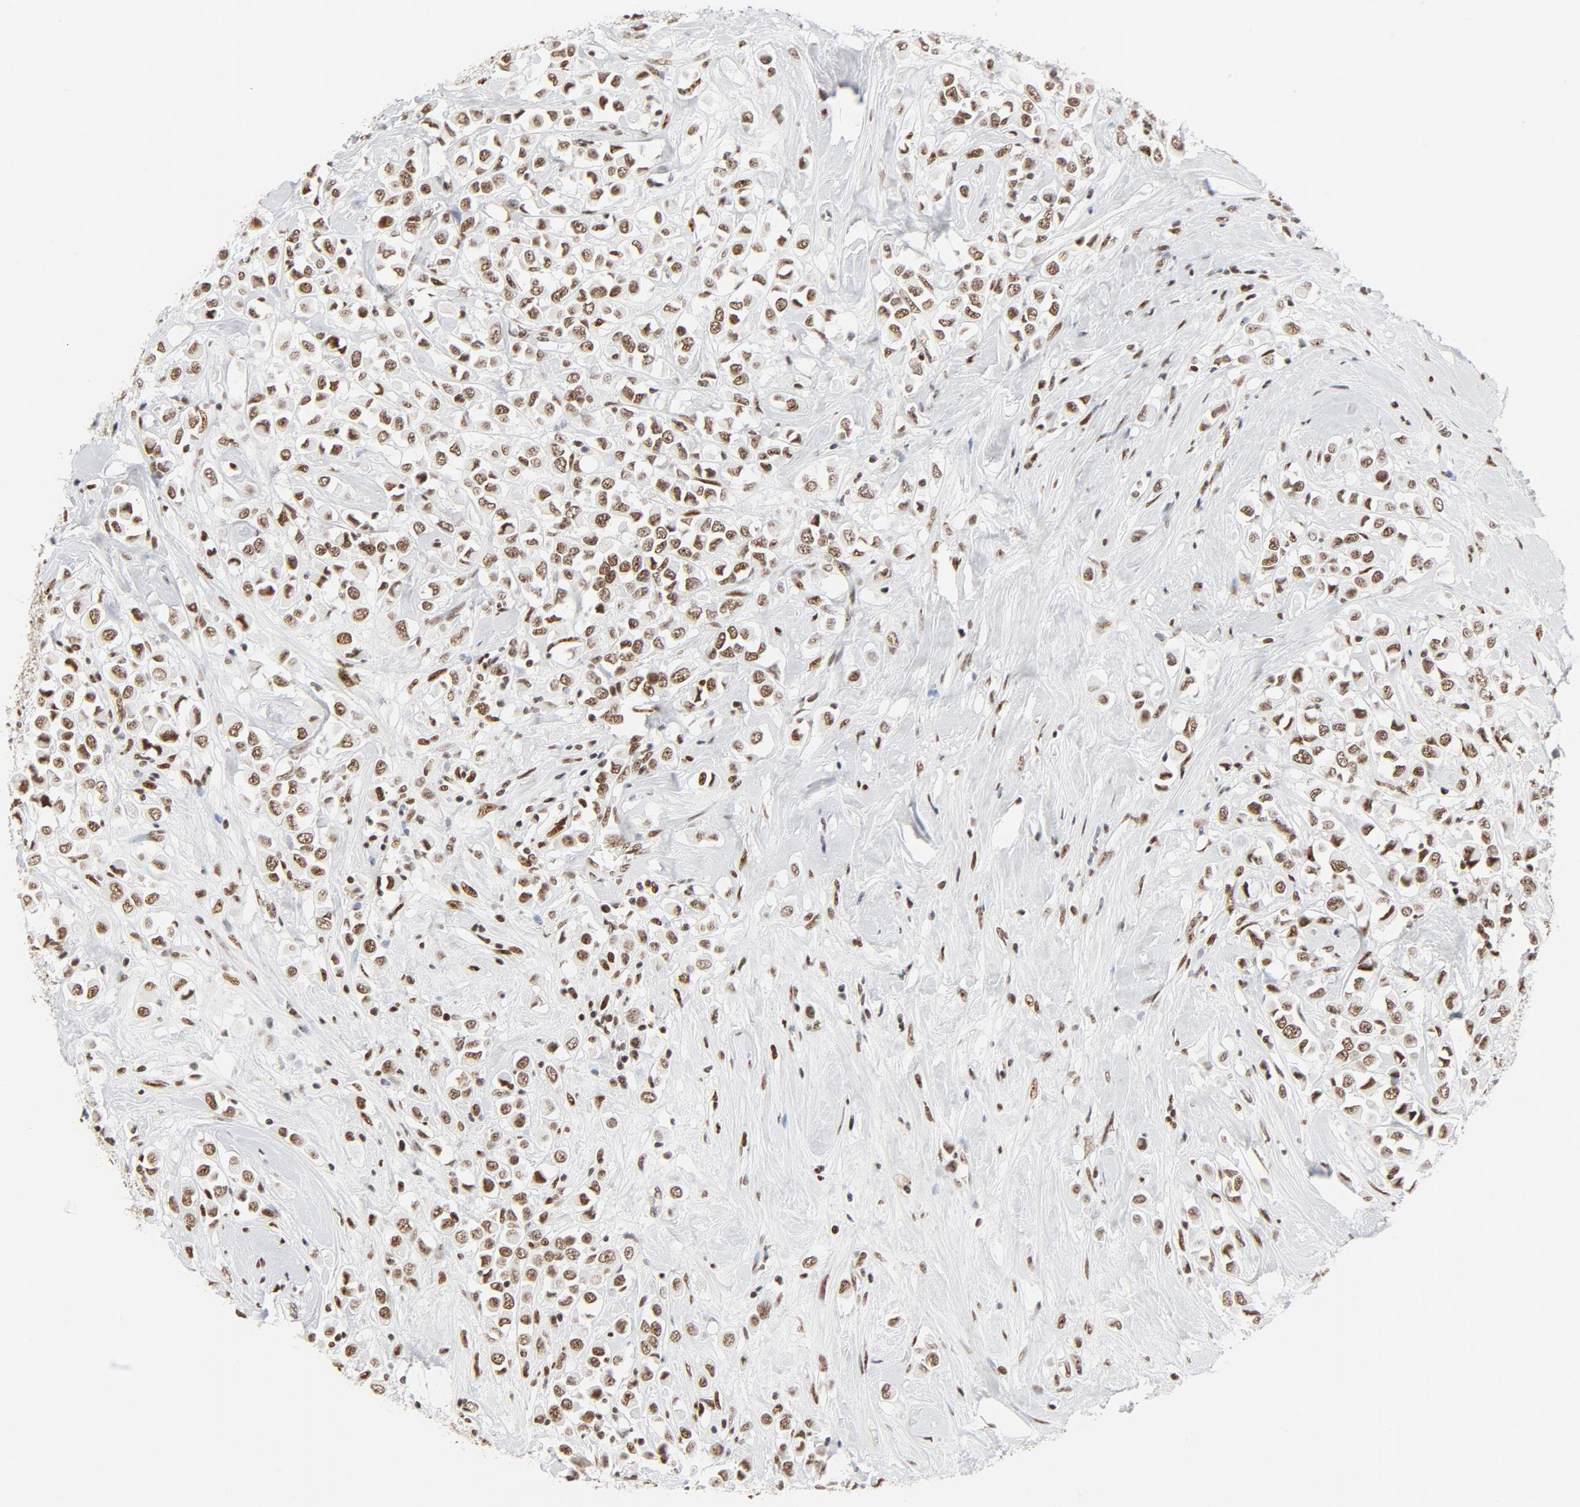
{"staining": {"intensity": "moderate", "quantity": ">75%", "location": "nuclear"}, "tissue": "breast cancer", "cell_type": "Tumor cells", "image_type": "cancer", "snomed": [{"axis": "morphology", "description": "Duct carcinoma"}, {"axis": "topography", "description": "Breast"}], "caption": "Breast cancer stained with a protein marker shows moderate staining in tumor cells.", "gene": "GTF2H1", "patient": {"sex": "female", "age": 61}}